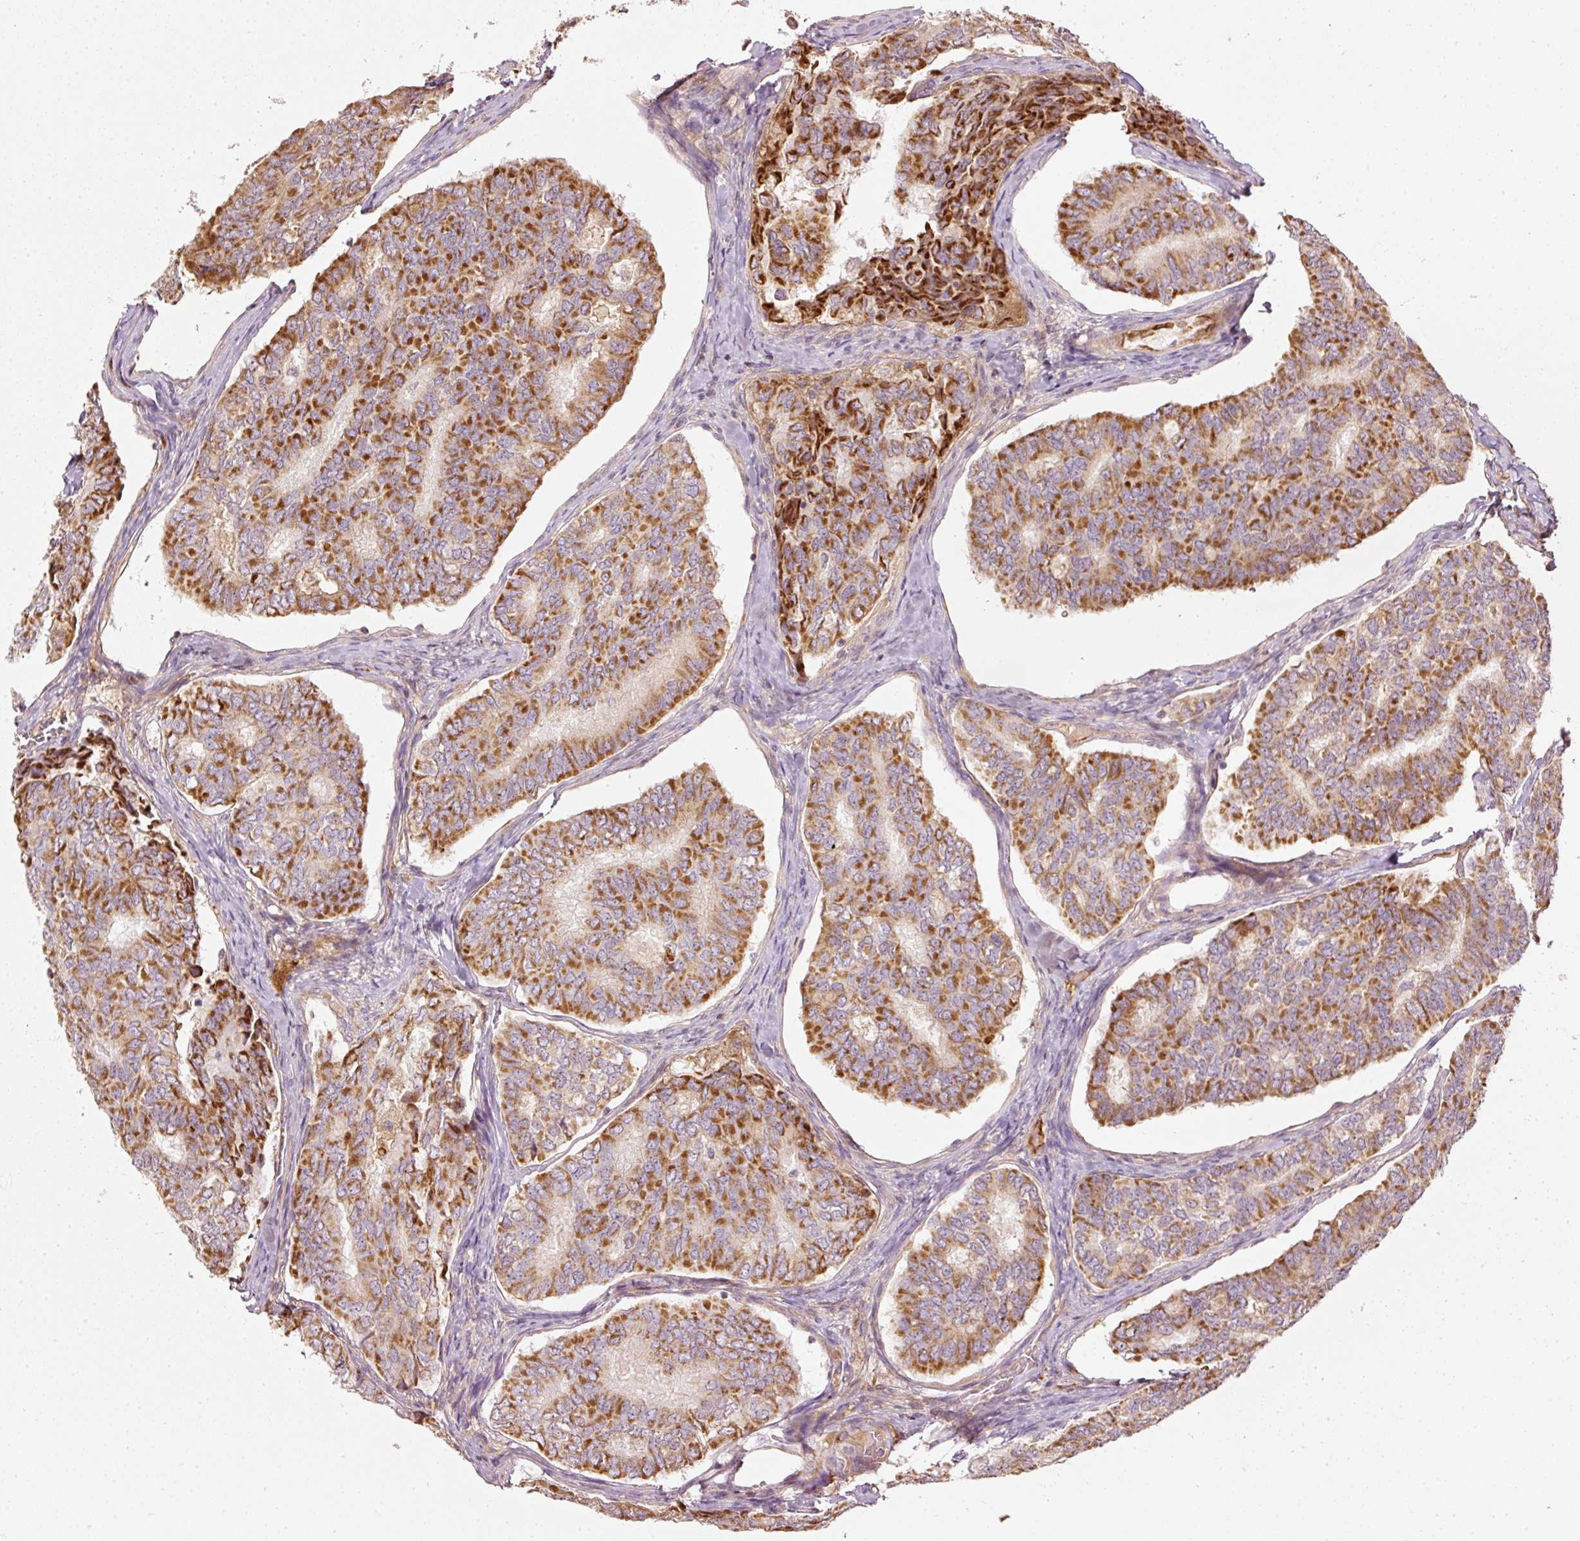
{"staining": {"intensity": "strong", "quantity": ">75%", "location": "cytoplasmic/membranous"}, "tissue": "thyroid cancer", "cell_type": "Tumor cells", "image_type": "cancer", "snomed": [{"axis": "morphology", "description": "Papillary adenocarcinoma, NOS"}, {"axis": "topography", "description": "Thyroid gland"}], "caption": "A histopathology image of thyroid cancer stained for a protein displays strong cytoplasmic/membranous brown staining in tumor cells.", "gene": "SERPING1", "patient": {"sex": "female", "age": 35}}